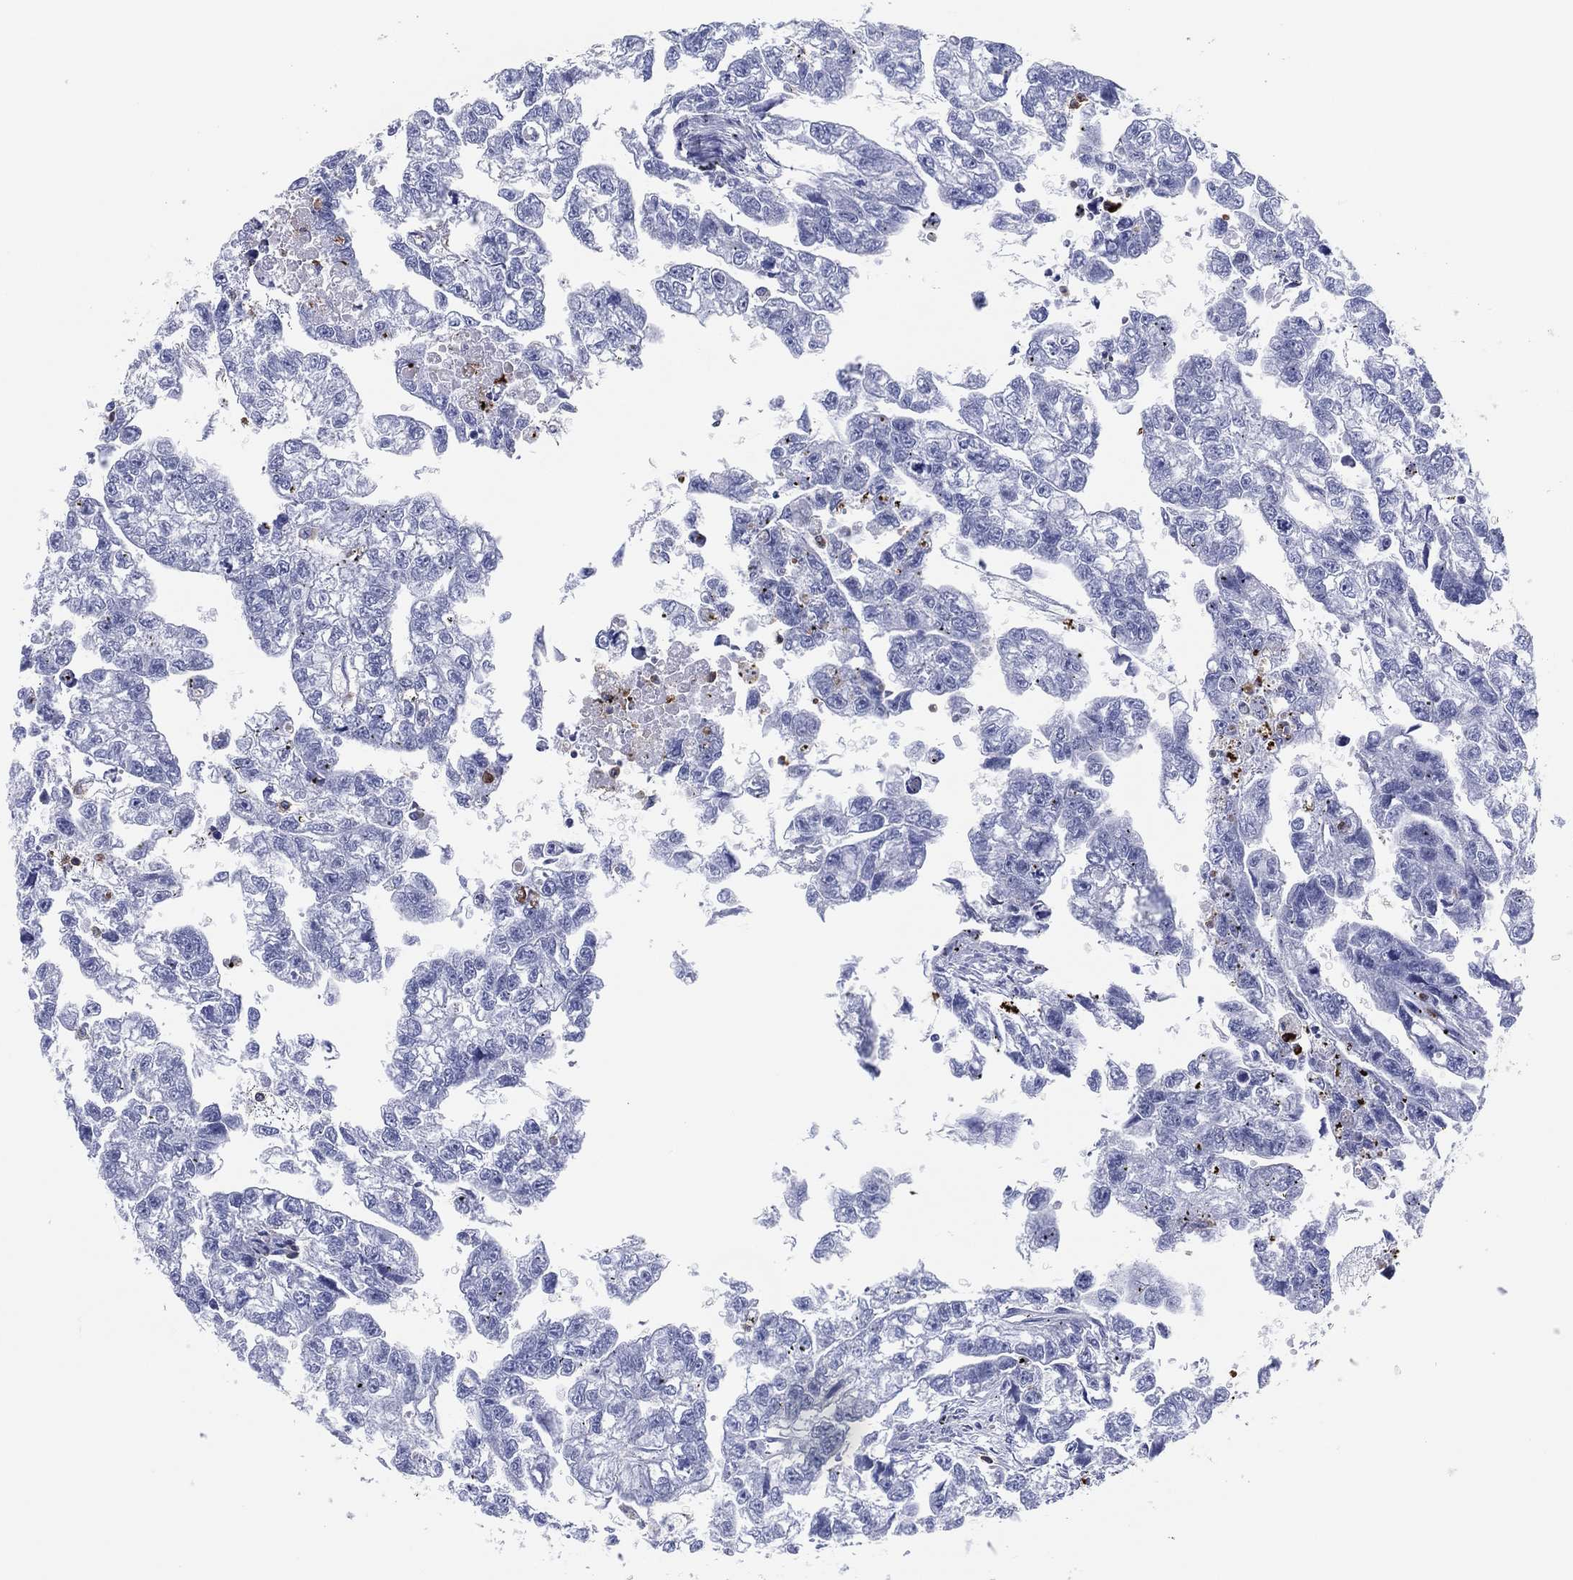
{"staining": {"intensity": "negative", "quantity": "none", "location": "none"}, "tissue": "testis cancer", "cell_type": "Tumor cells", "image_type": "cancer", "snomed": [{"axis": "morphology", "description": "Carcinoma, Embryonal, NOS"}, {"axis": "morphology", "description": "Teratoma, malignant, NOS"}, {"axis": "topography", "description": "Testis"}], "caption": "Tumor cells are negative for brown protein staining in teratoma (malignant) (testis).", "gene": "PLAC8", "patient": {"sex": "male", "age": 44}}